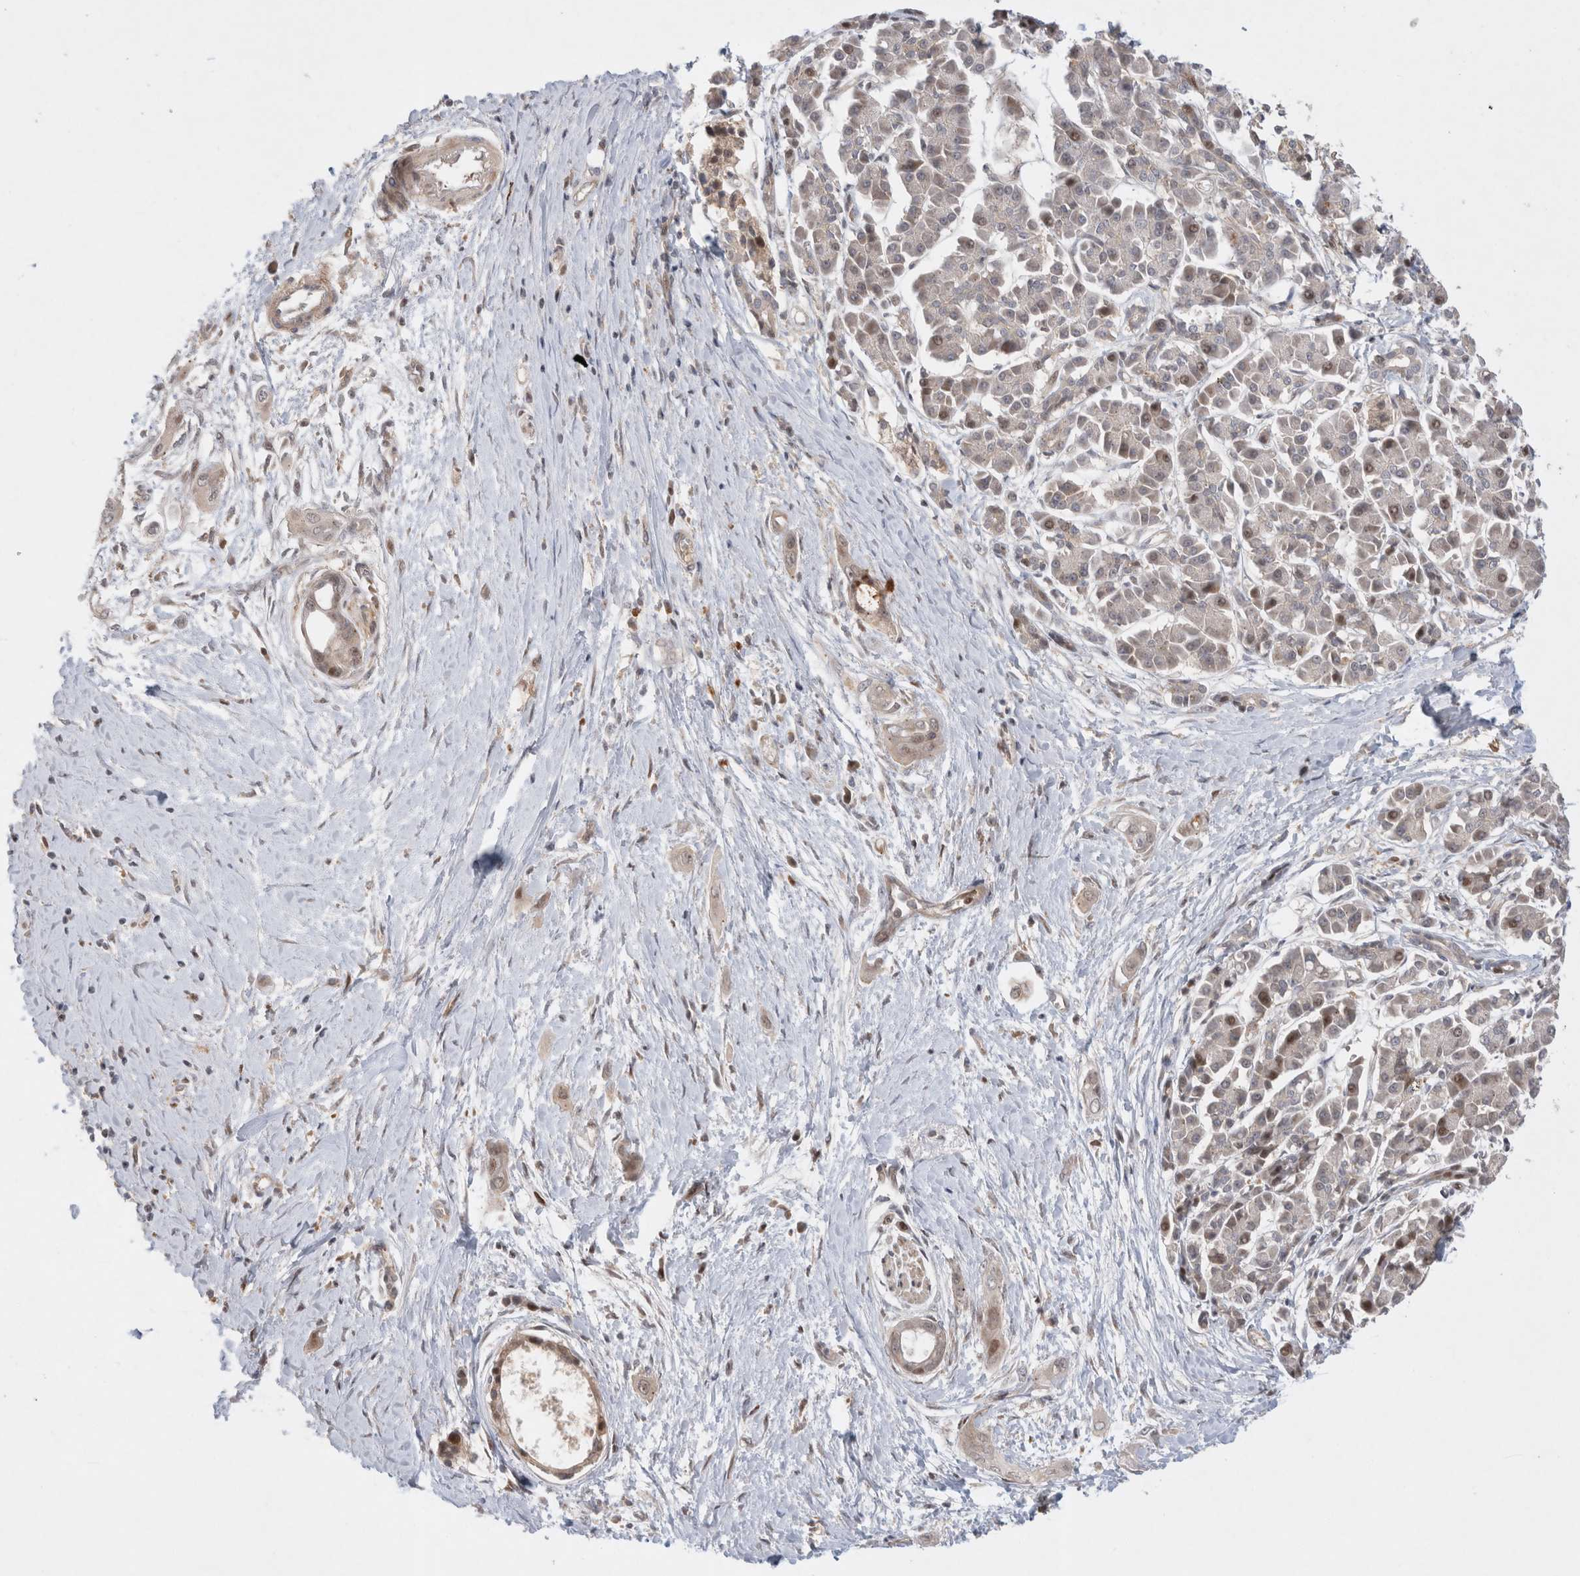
{"staining": {"intensity": "weak", "quantity": ">75%", "location": "cytoplasmic/membranous,nuclear"}, "tissue": "pancreatic cancer", "cell_type": "Tumor cells", "image_type": "cancer", "snomed": [{"axis": "morphology", "description": "Adenocarcinoma, NOS"}, {"axis": "topography", "description": "Pancreas"}], "caption": "Pancreatic cancer (adenocarcinoma) stained for a protein demonstrates weak cytoplasmic/membranous and nuclear positivity in tumor cells.", "gene": "HTT", "patient": {"sex": "male", "age": 59}}